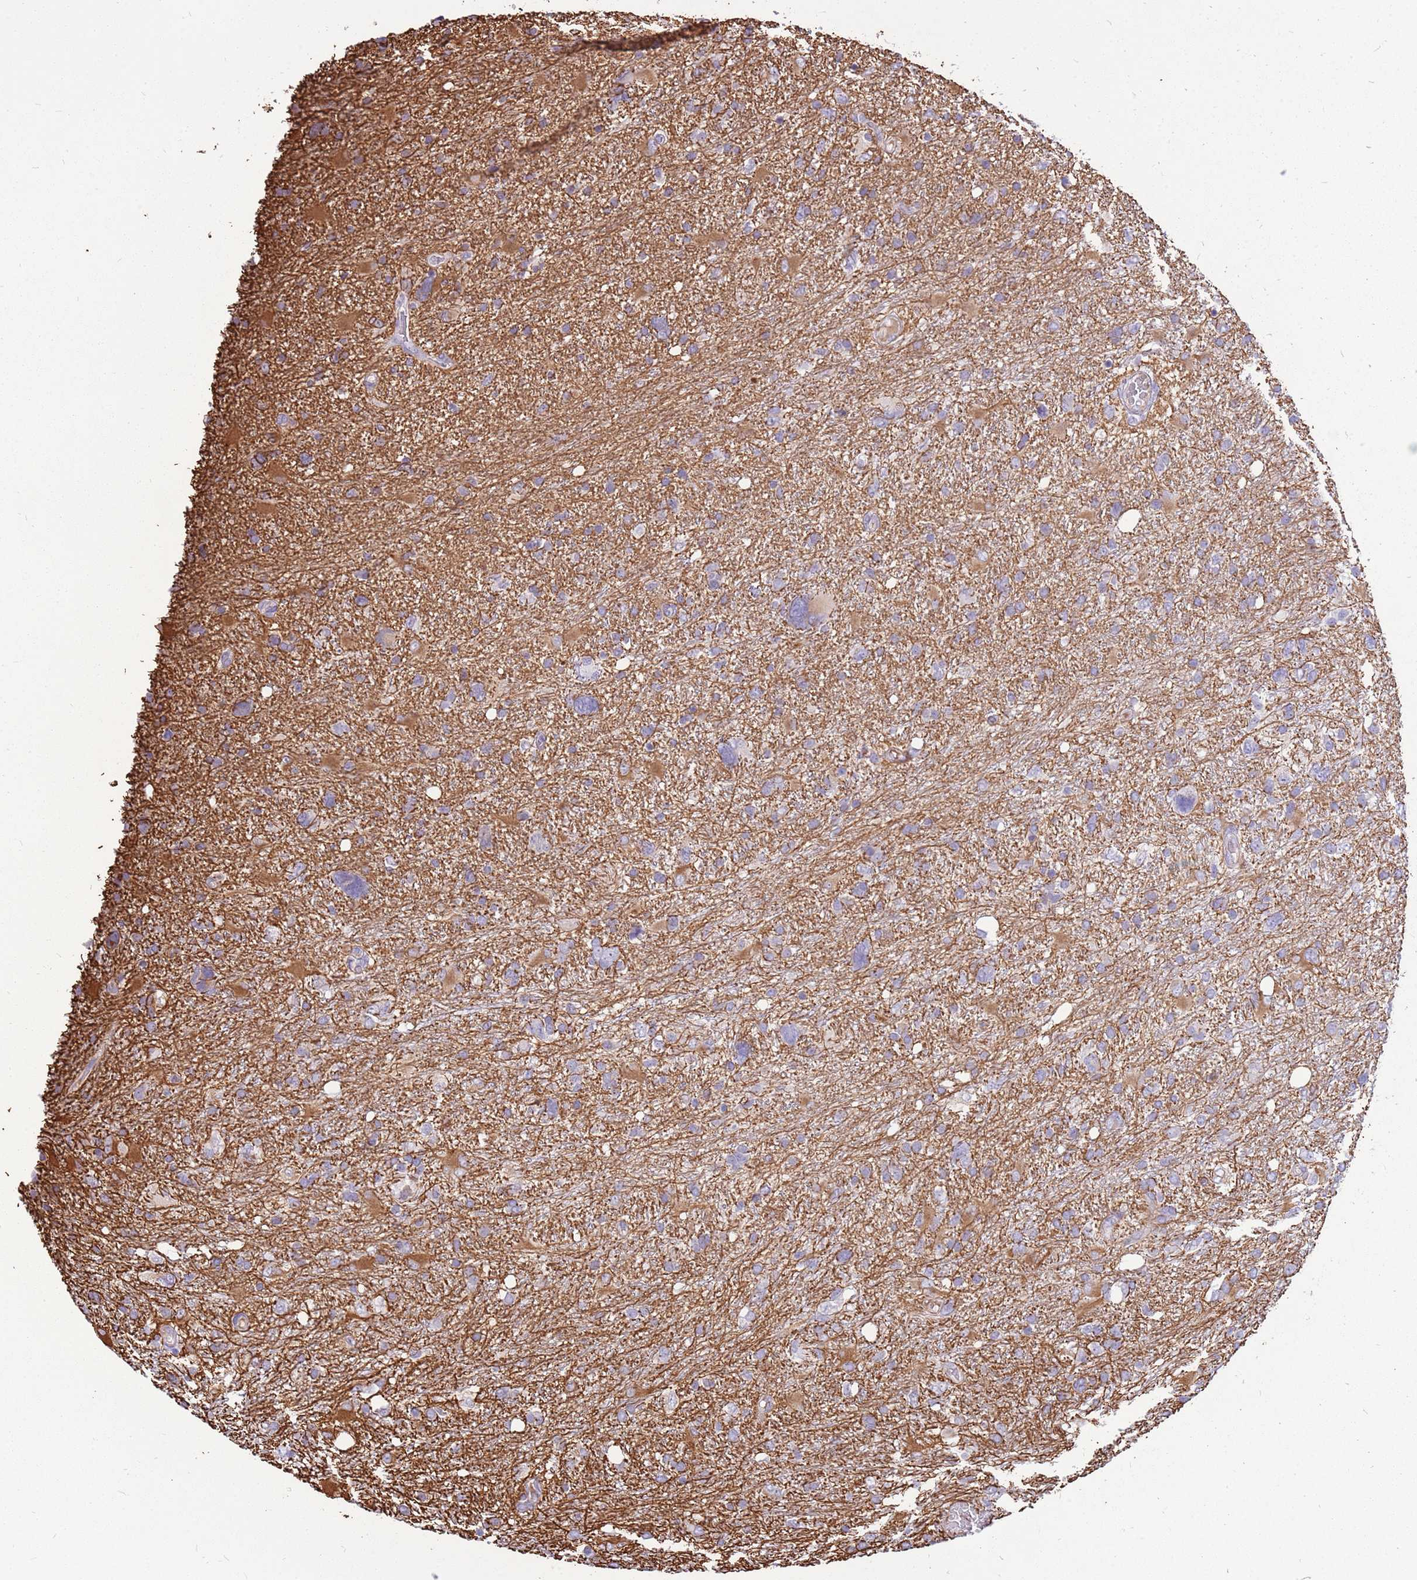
{"staining": {"intensity": "moderate", "quantity": "<25%", "location": "cytoplasmic/membranous"}, "tissue": "glioma", "cell_type": "Tumor cells", "image_type": "cancer", "snomed": [{"axis": "morphology", "description": "Glioma, malignant, High grade"}, {"axis": "topography", "description": "Brain"}], "caption": "Malignant high-grade glioma was stained to show a protein in brown. There is low levels of moderate cytoplasmic/membranous expression in approximately <25% of tumor cells.", "gene": "PCNX1", "patient": {"sex": "male", "age": 61}}